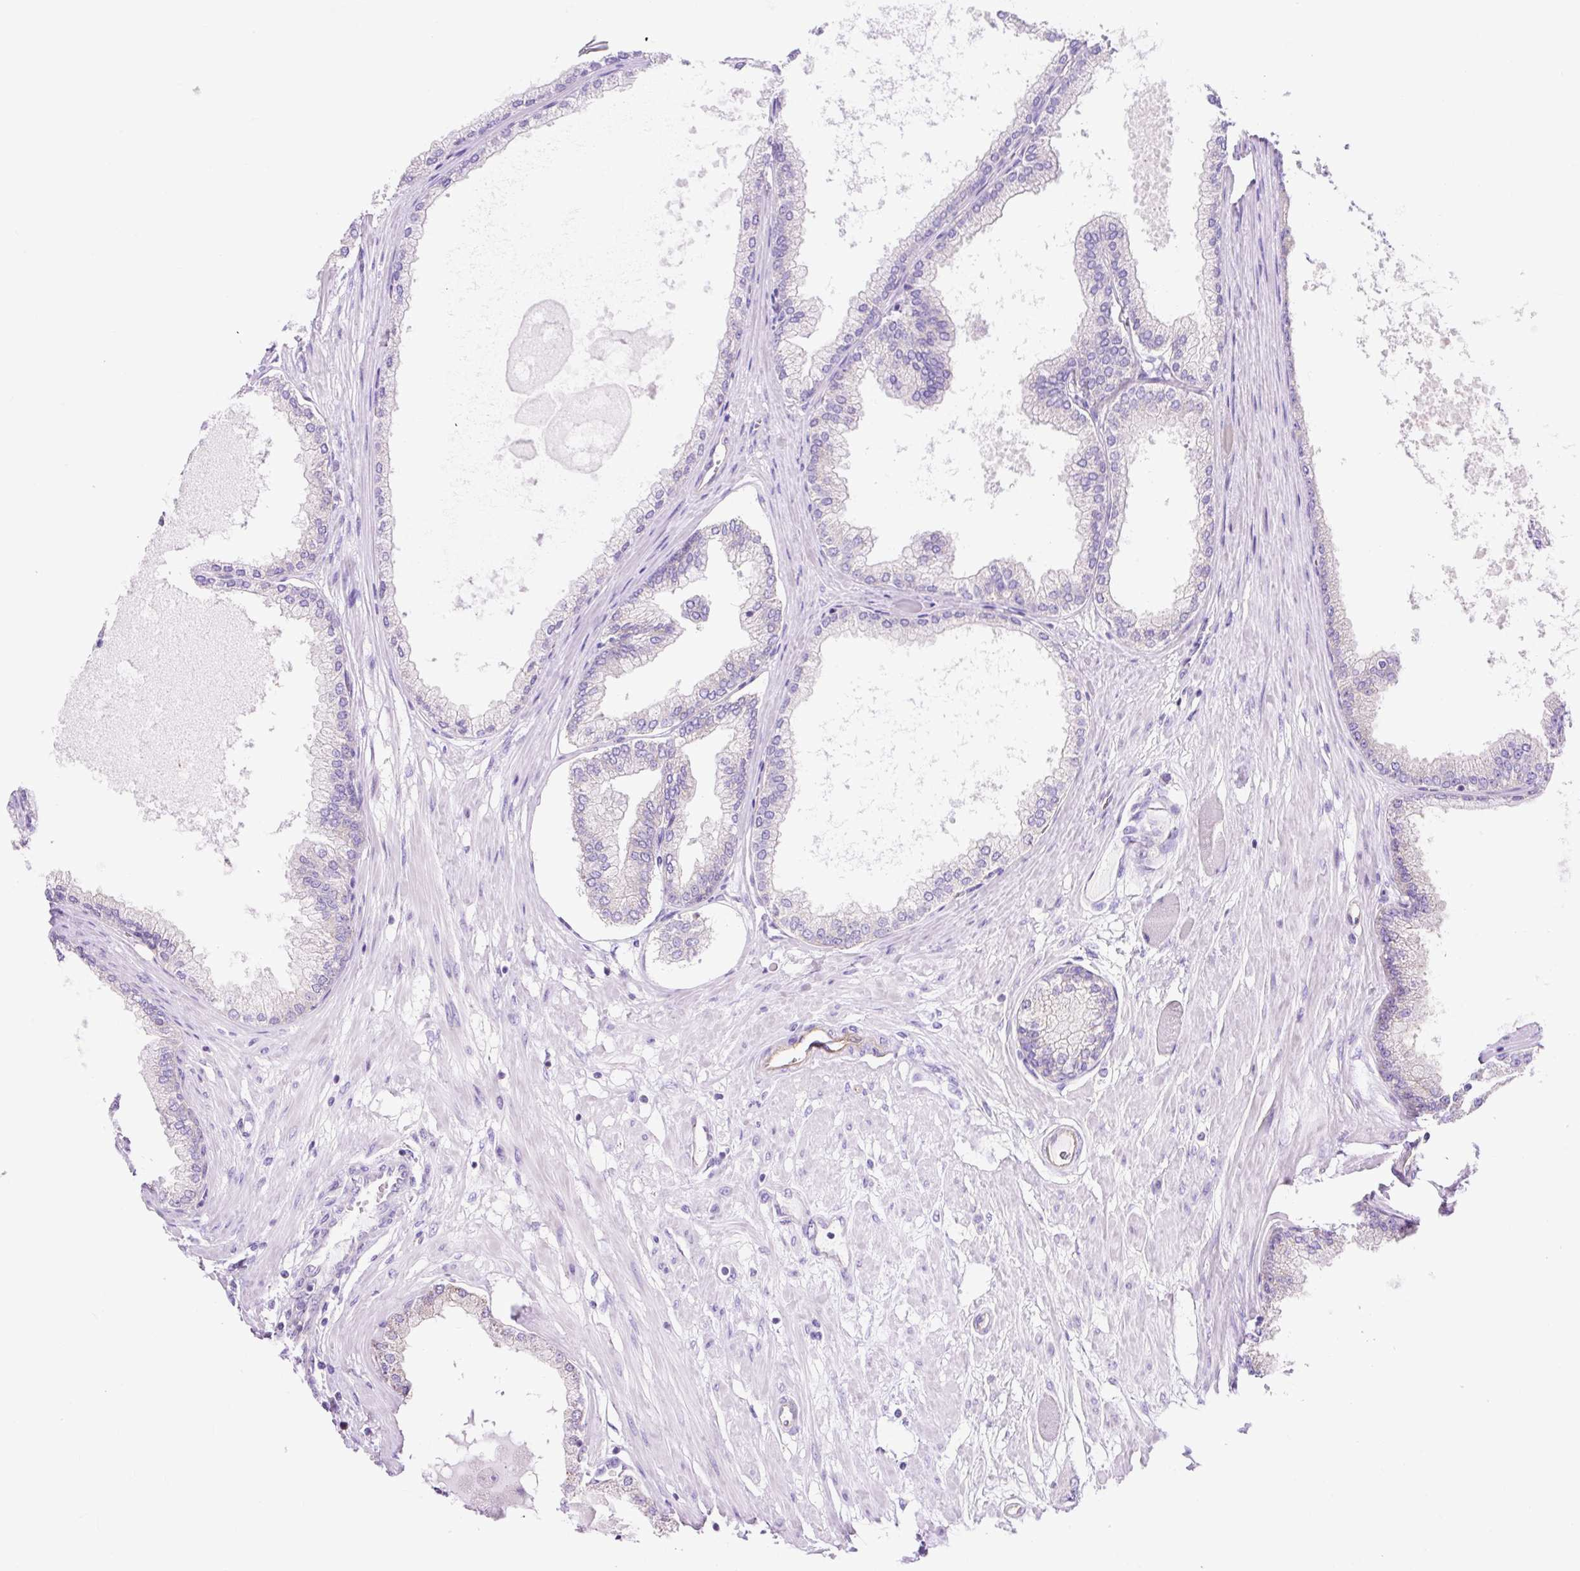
{"staining": {"intensity": "negative", "quantity": "none", "location": "none"}, "tissue": "prostate cancer", "cell_type": "Tumor cells", "image_type": "cancer", "snomed": [{"axis": "morphology", "description": "Adenocarcinoma, Low grade"}, {"axis": "topography", "description": "Prostate"}], "caption": "Prostate cancer stained for a protein using IHC displays no staining tumor cells.", "gene": "HIP1R", "patient": {"sex": "male", "age": 63}}